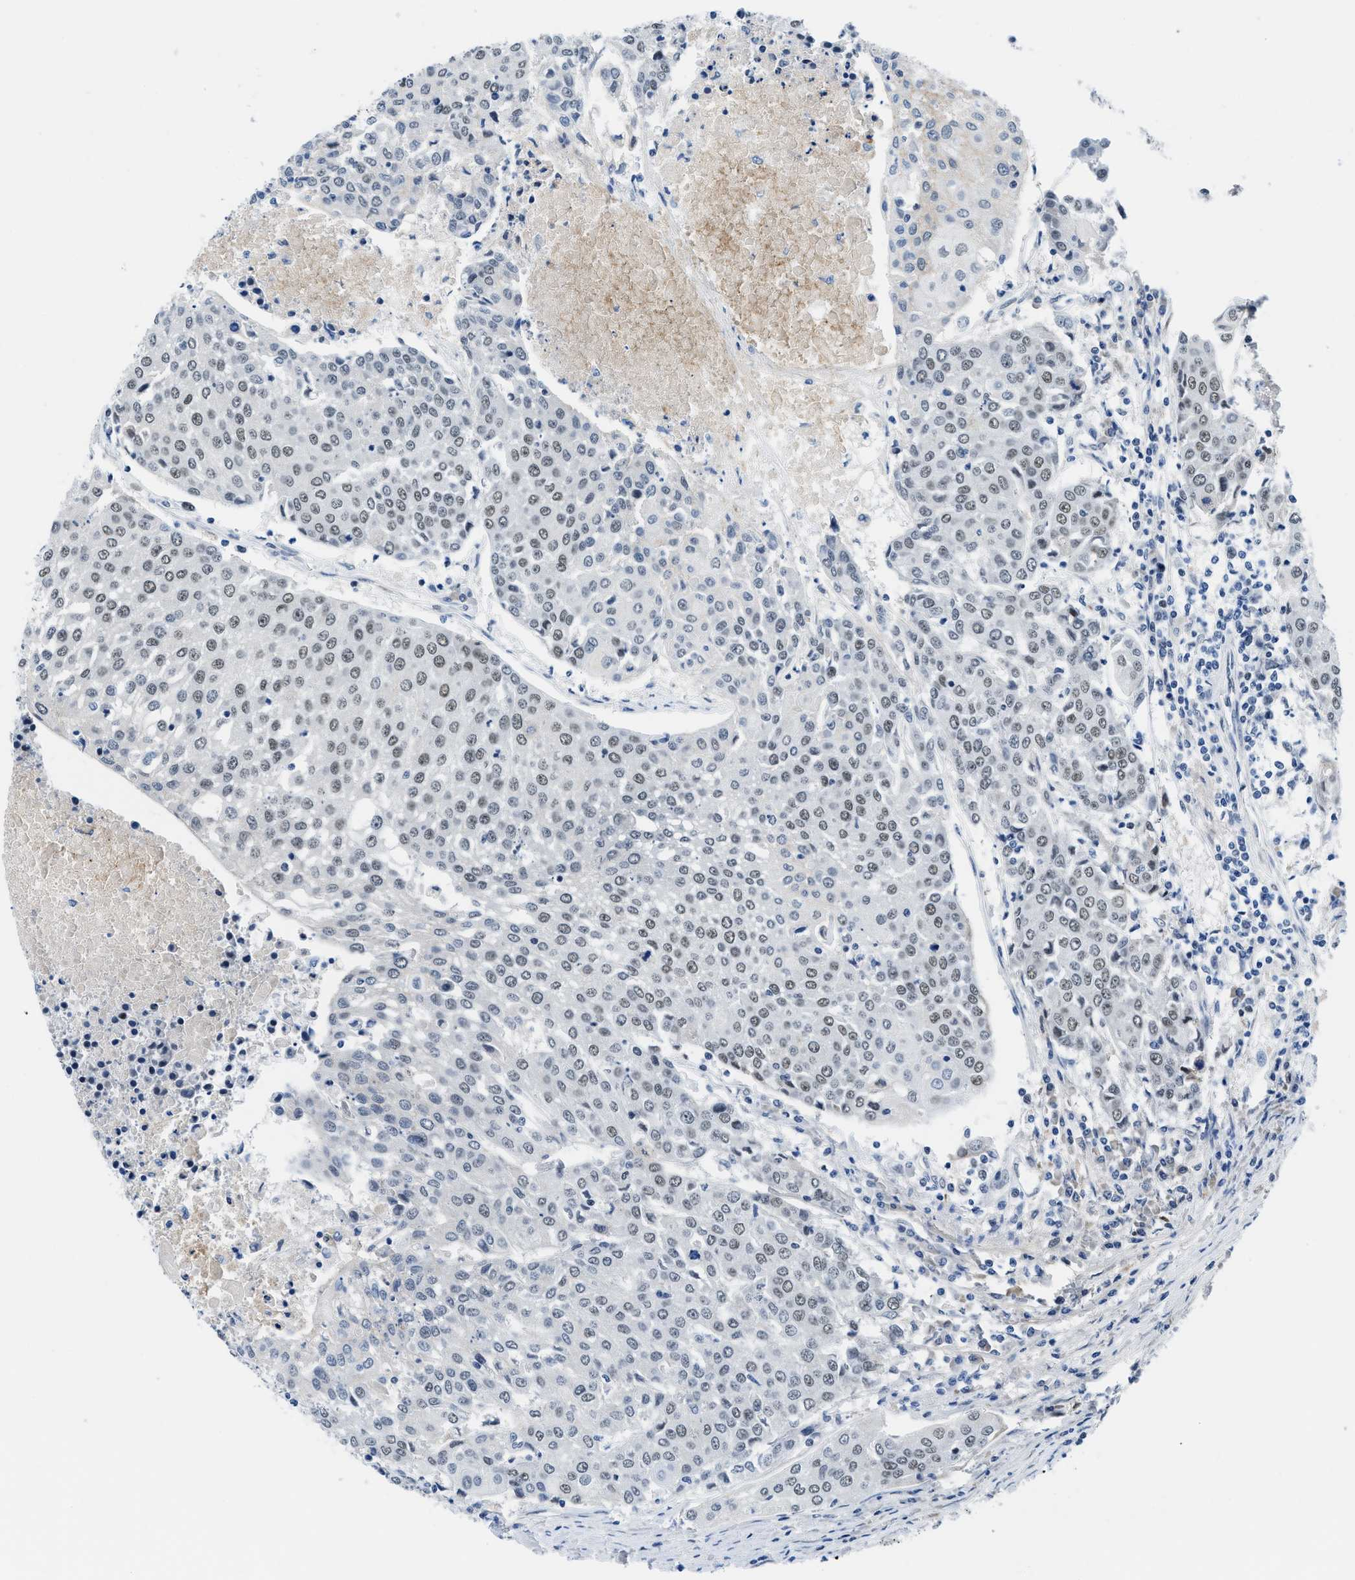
{"staining": {"intensity": "weak", "quantity": "25%-75%", "location": "nuclear"}, "tissue": "urothelial cancer", "cell_type": "Tumor cells", "image_type": "cancer", "snomed": [{"axis": "morphology", "description": "Urothelial carcinoma, High grade"}, {"axis": "topography", "description": "Urinary bladder"}], "caption": "Immunohistochemical staining of human urothelial carcinoma (high-grade) demonstrates low levels of weak nuclear protein positivity in approximately 25%-75% of tumor cells.", "gene": "SMARCAD1", "patient": {"sex": "female", "age": 85}}